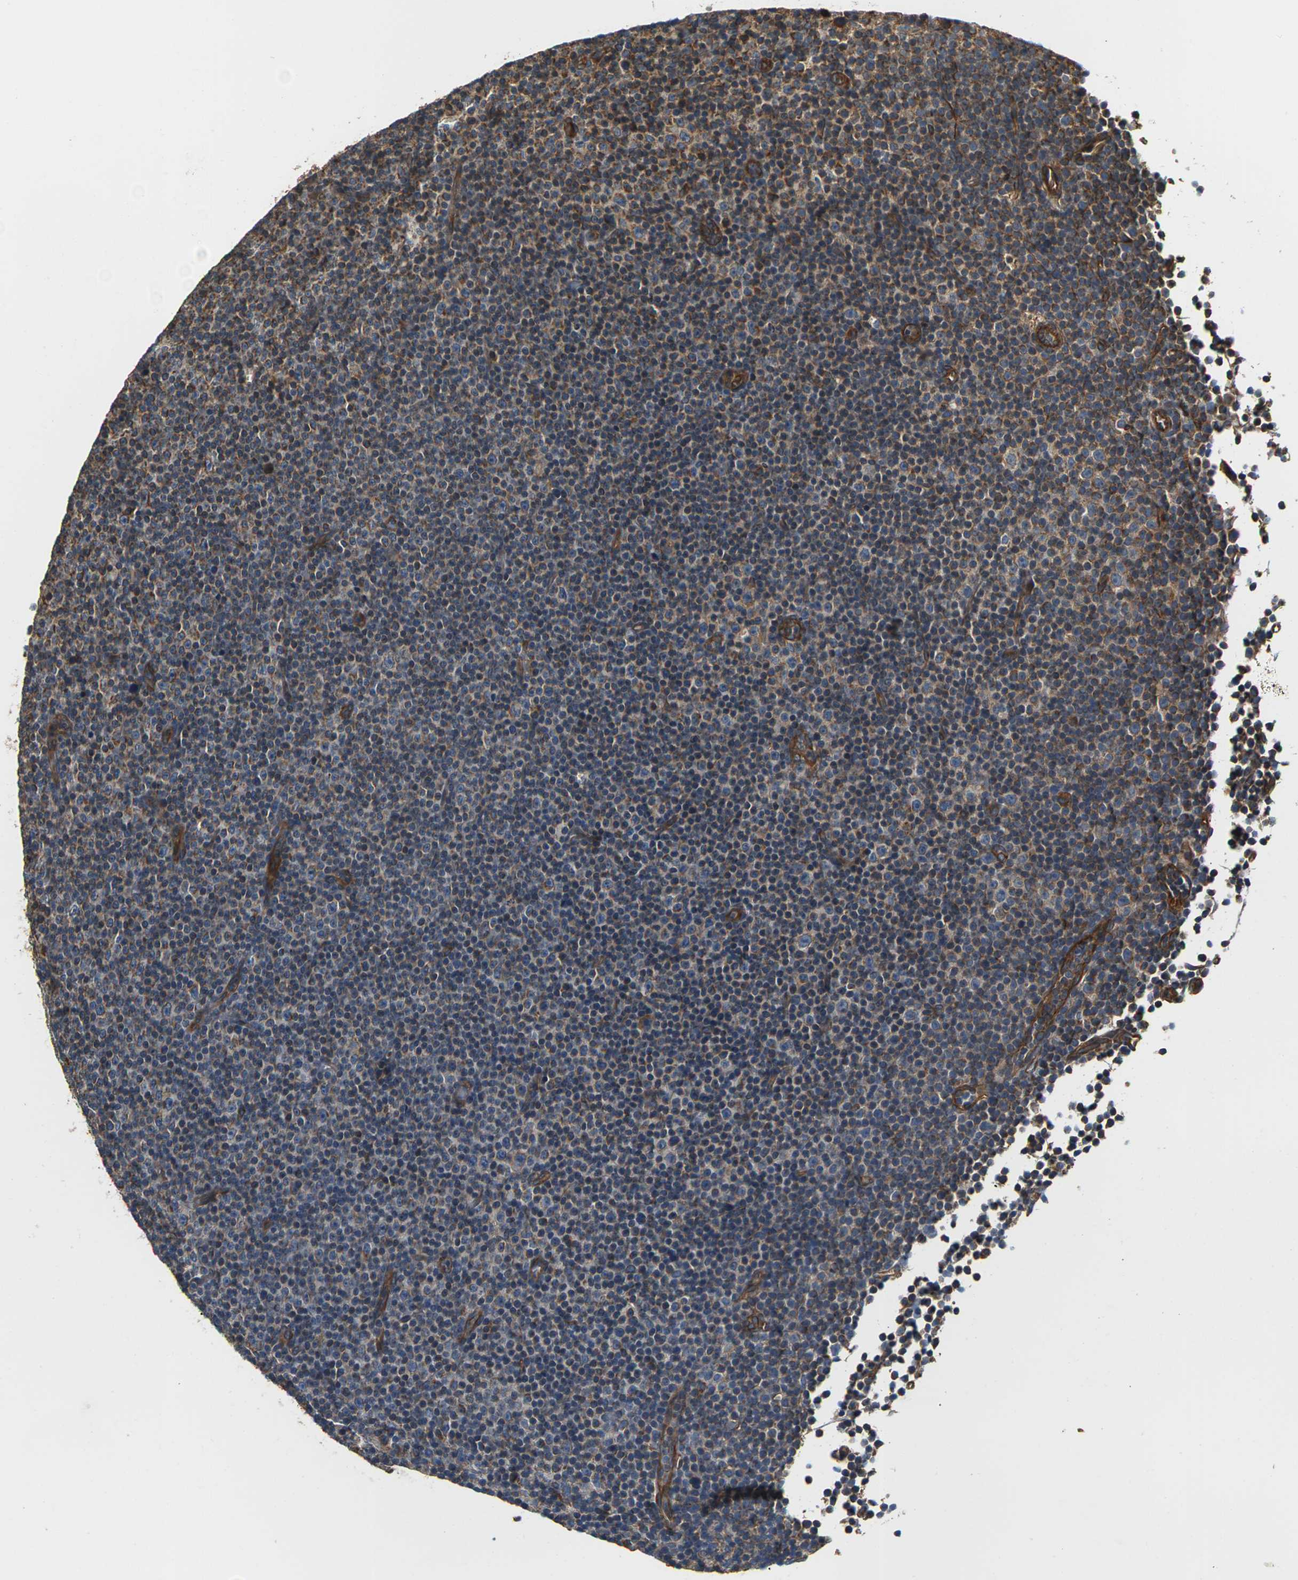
{"staining": {"intensity": "moderate", "quantity": ">75%", "location": "cytoplasmic/membranous"}, "tissue": "lymphoma", "cell_type": "Tumor cells", "image_type": "cancer", "snomed": [{"axis": "morphology", "description": "Malignant lymphoma, non-Hodgkin's type, Low grade"}, {"axis": "topography", "description": "Lymph node"}], "caption": "There is medium levels of moderate cytoplasmic/membranous expression in tumor cells of lymphoma, as demonstrated by immunohistochemical staining (brown color).", "gene": "PCDHB4", "patient": {"sex": "female", "age": 67}}